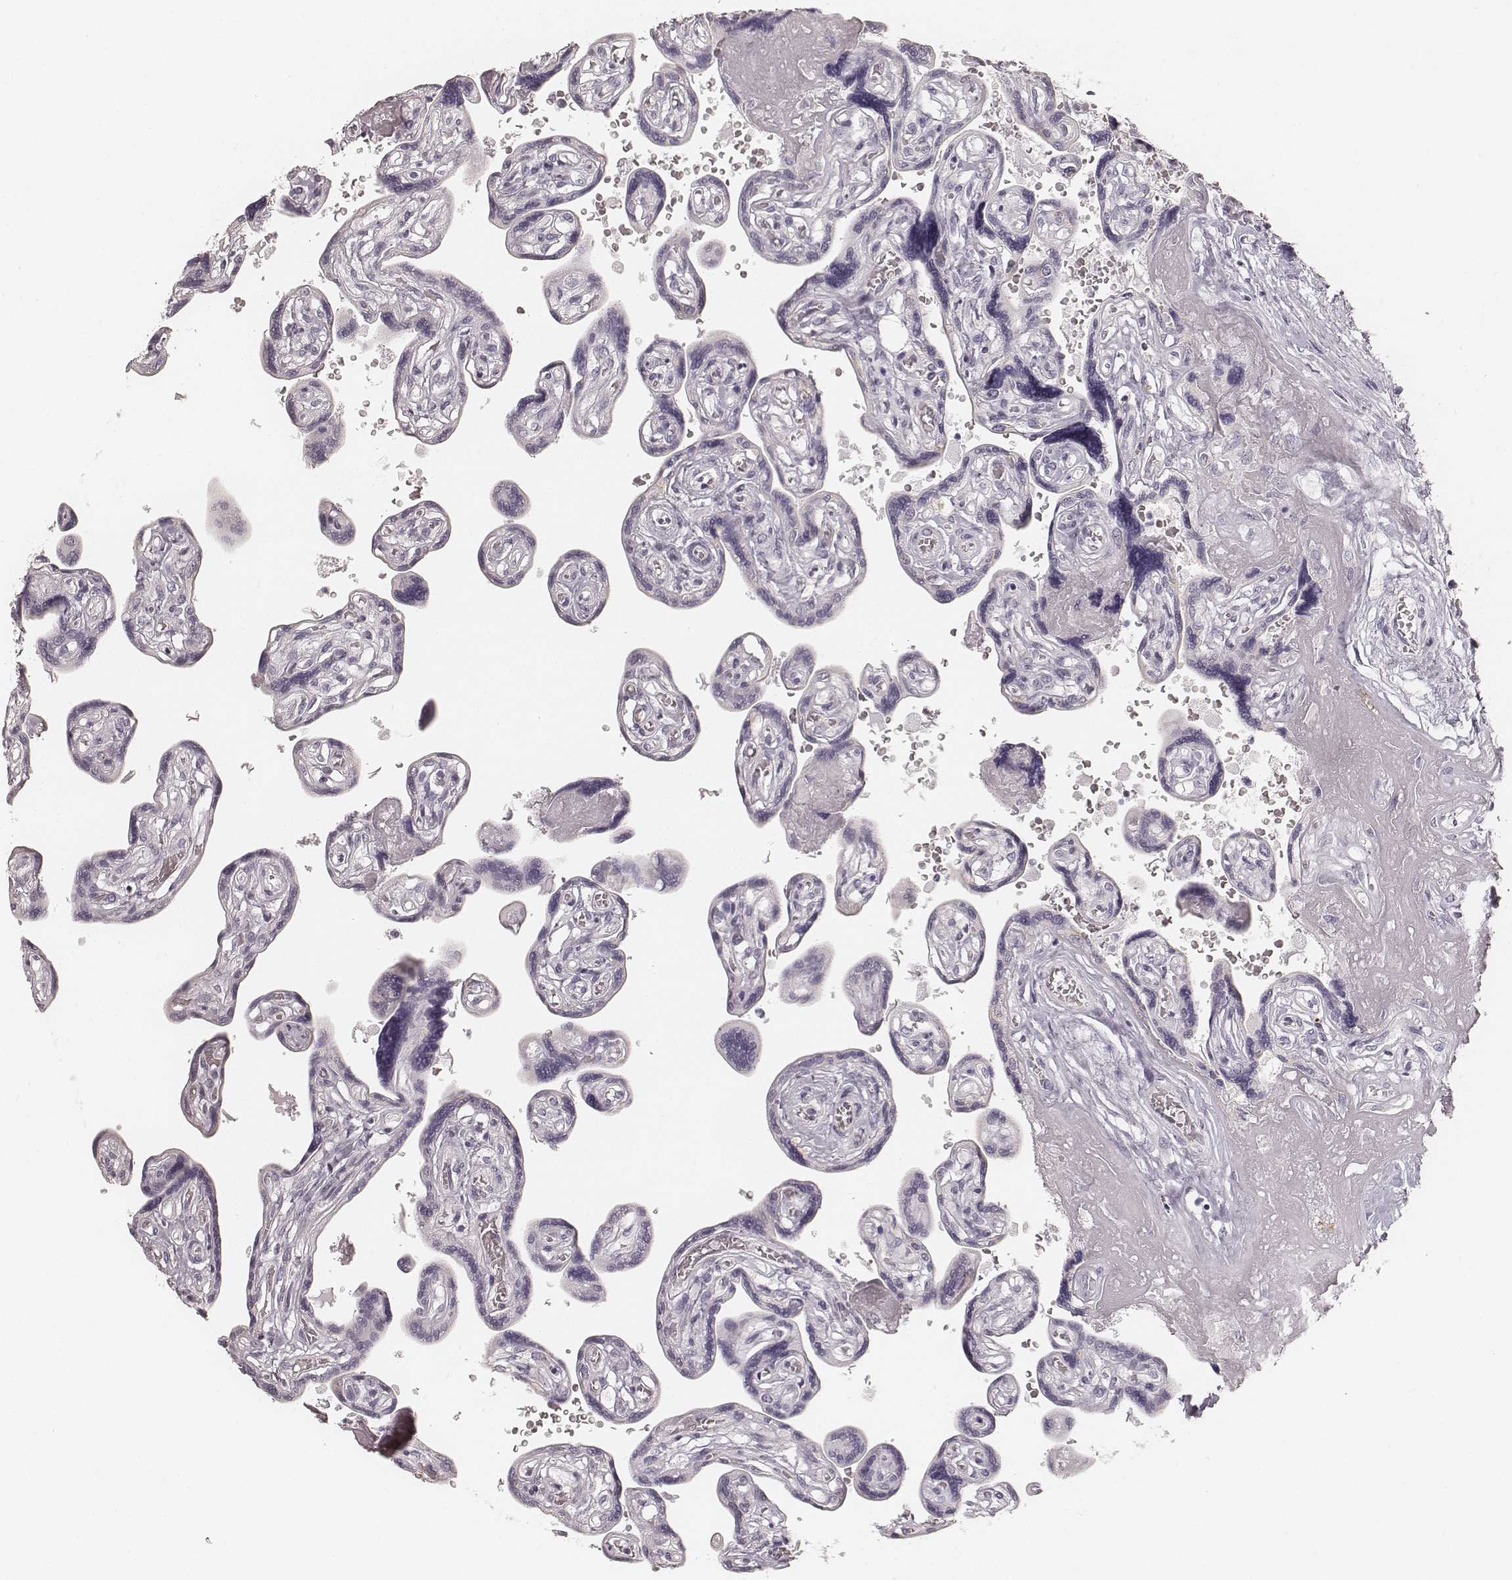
{"staining": {"intensity": "negative", "quantity": "none", "location": "none"}, "tissue": "placenta", "cell_type": "Decidual cells", "image_type": "normal", "snomed": [{"axis": "morphology", "description": "Normal tissue, NOS"}, {"axis": "topography", "description": "Placenta"}], "caption": "Immunohistochemistry histopathology image of unremarkable placenta stained for a protein (brown), which exhibits no staining in decidual cells.", "gene": "HNF4G", "patient": {"sex": "female", "age": 32}}